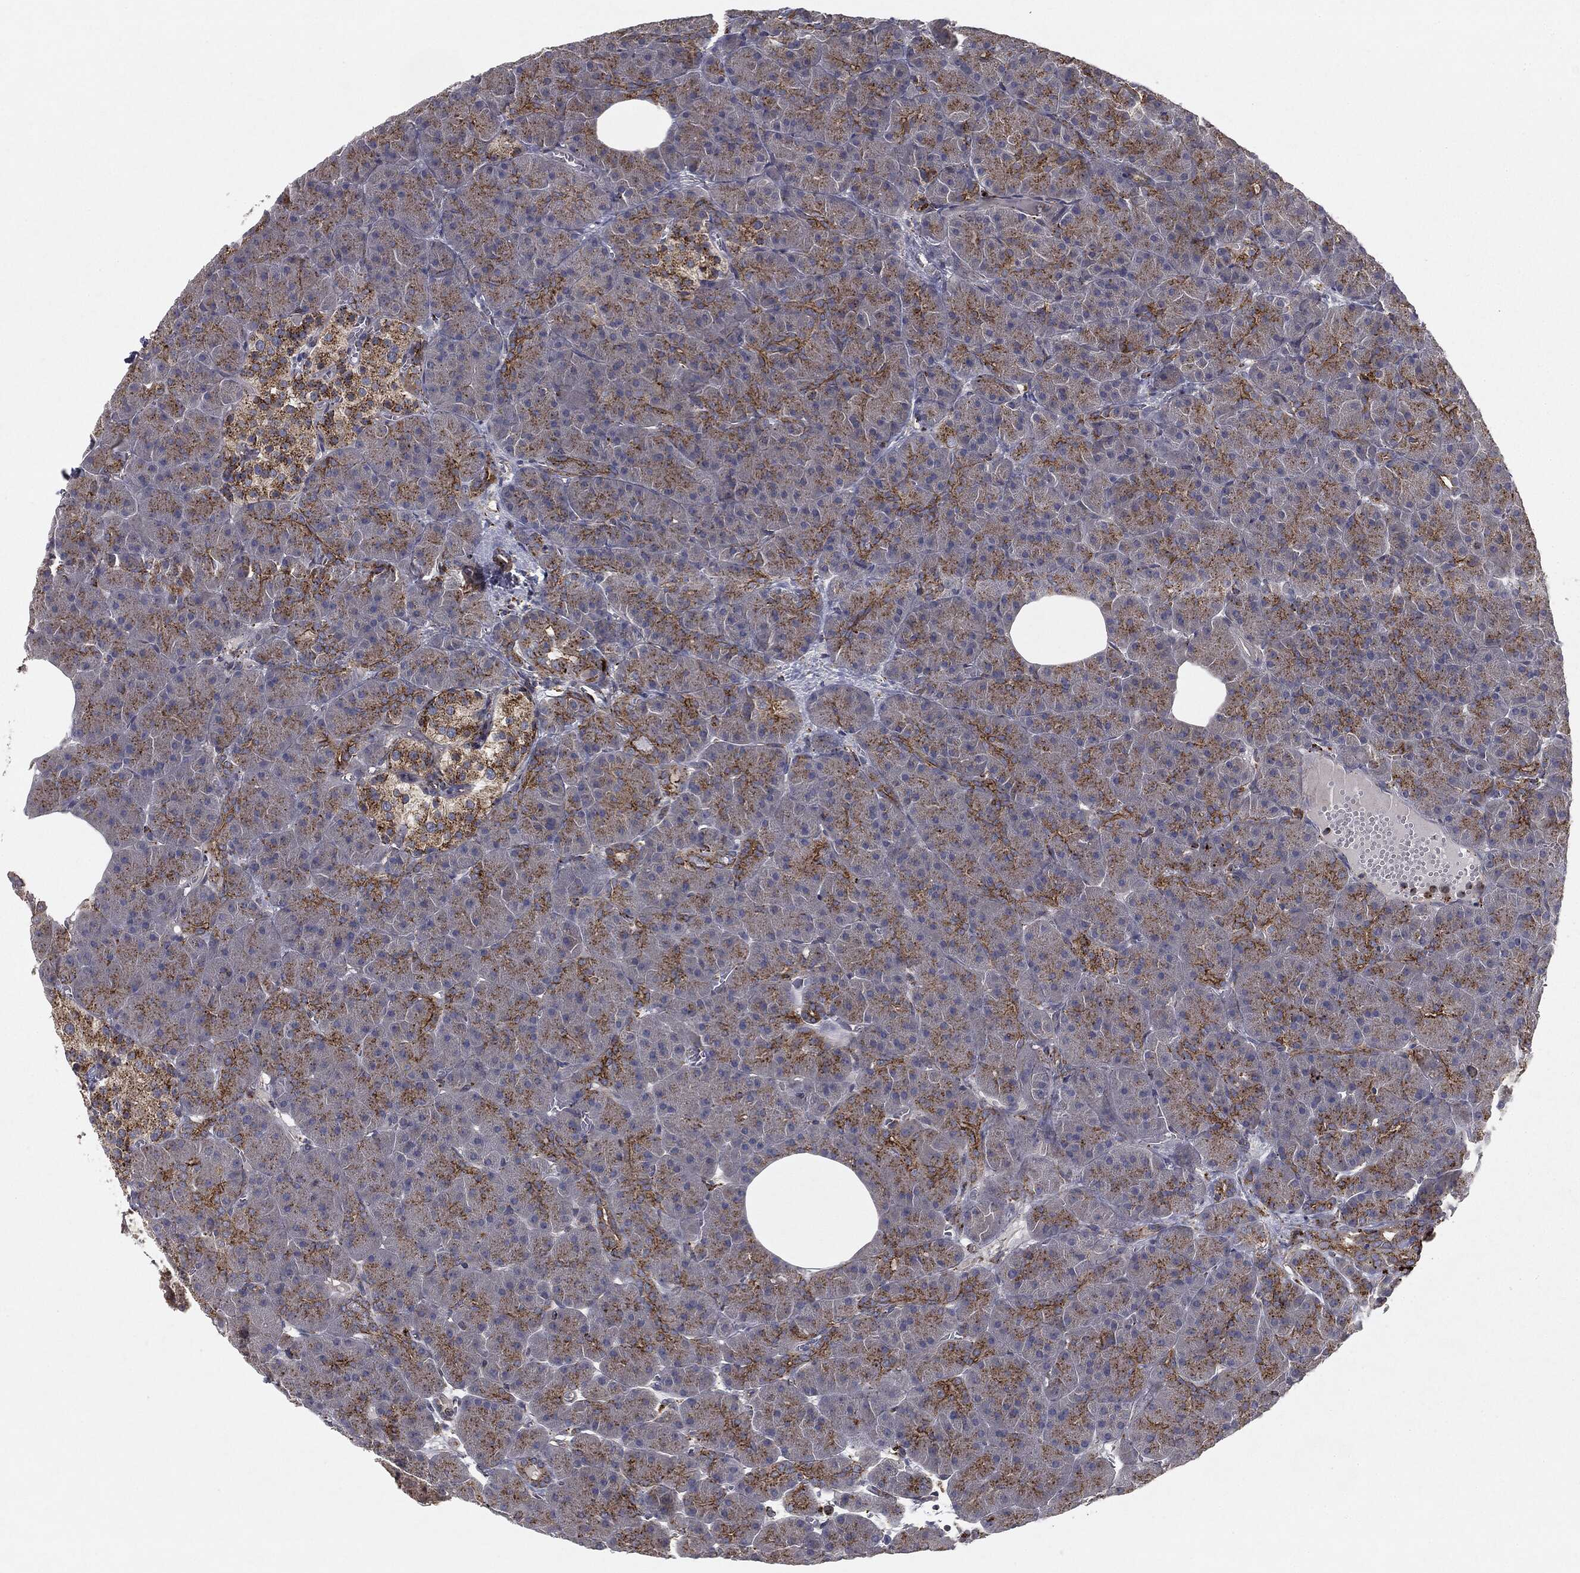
{"staining": {"intensity": "strong", "quantity": "25%-75%", "location": "cytoplasmic/membranous"}, "tissue": "pancreas", "cell_type": "Exocrine glandular cells", "image_type": "normal", "snomed": [{"axis": "morphology", "description": "Normal tissue, NOS"}, {"axis": "topography", "description": "Pancreas"}], "caption": "Pancreas stained with a brown dye reveals strong cytoplasmic/membranous positive staining in about 25%-75% of exocrine glandular cells.", "gene": "CTSA", "patient": {"sex": "male", "age": 61}}